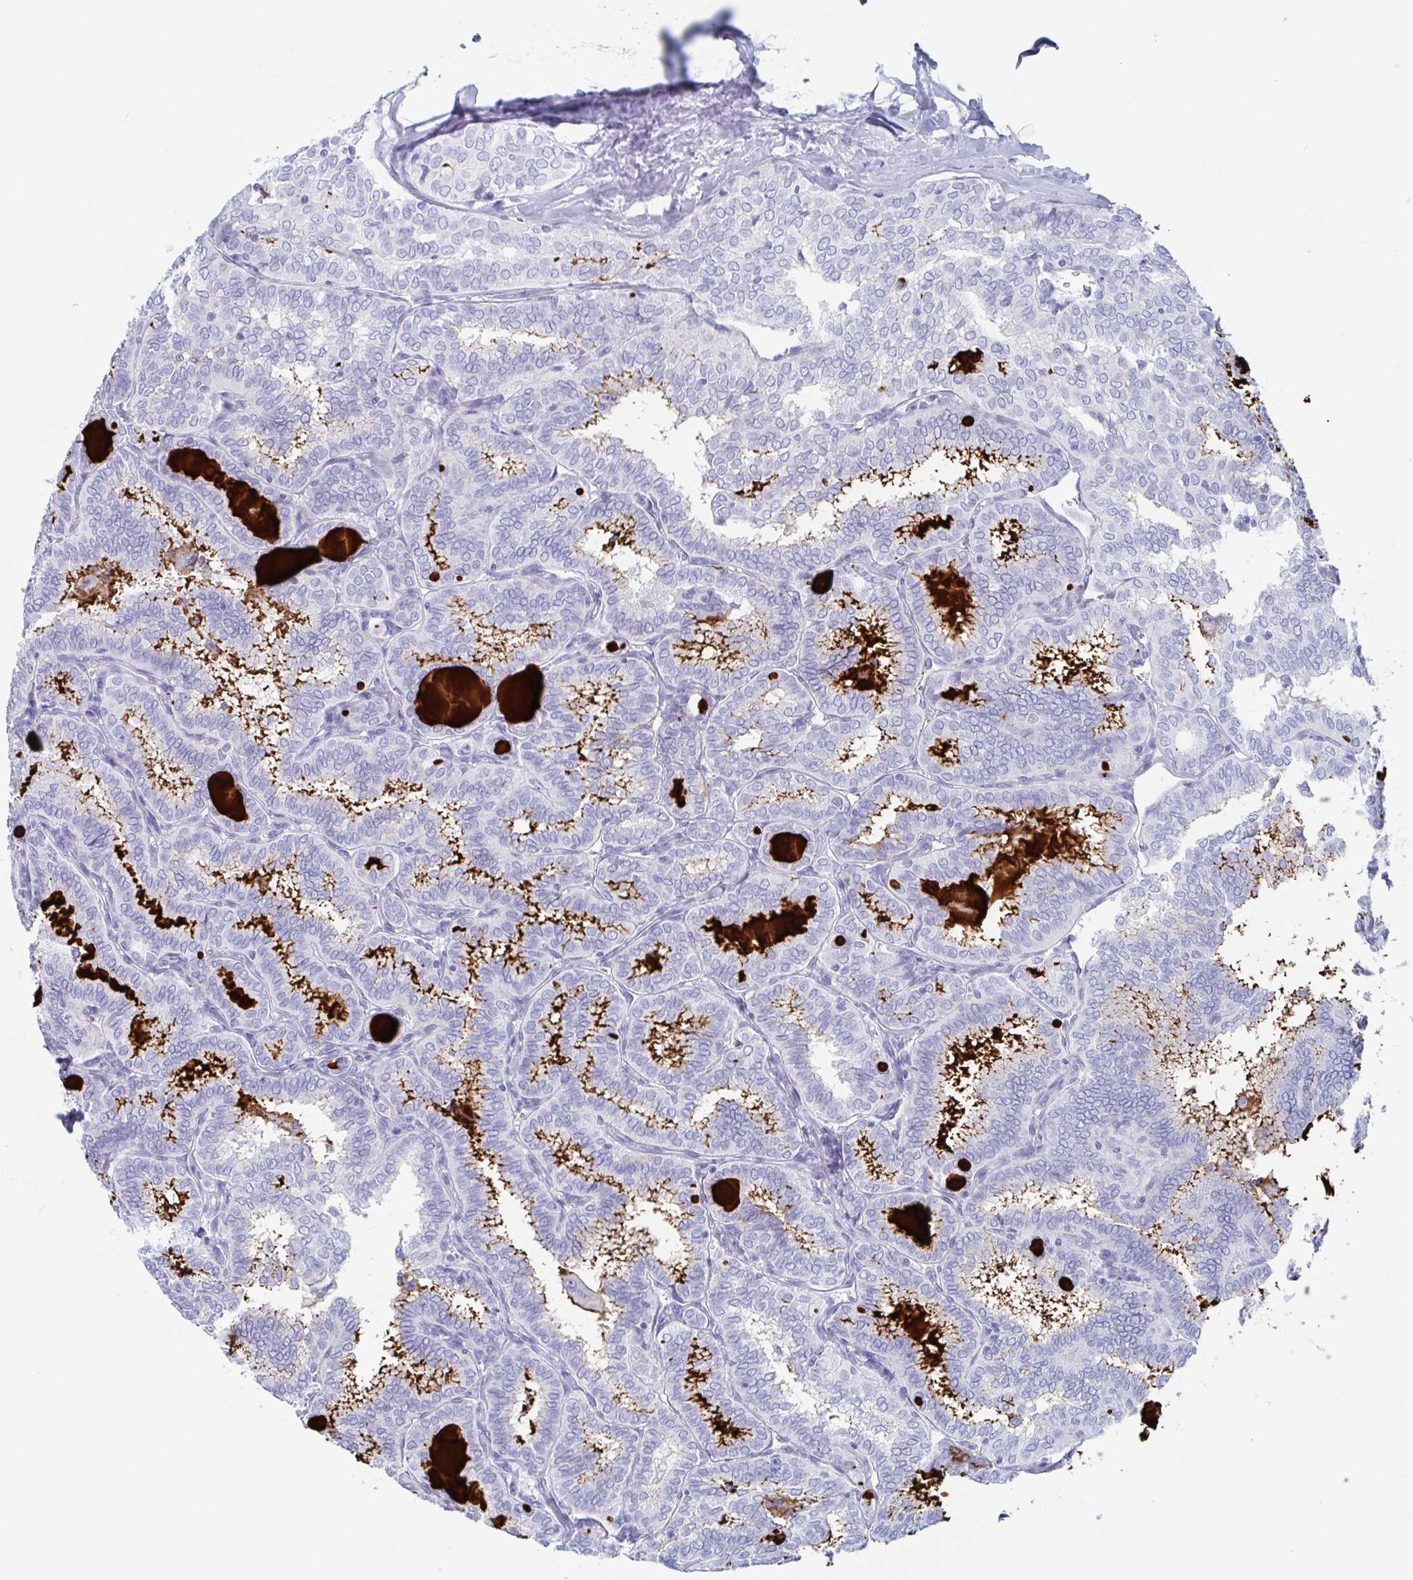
{"staining": {"intensity": "negative", "quantity": "none", "location": "none"}, "tissue": "thyroid cancer", "cell_type": "Tumor cells", "image_type": "cancer", "snomed": [{"axis": "morphology", "description": "Papillary adenocarcinoma, NOS"}, {"axis": "topography", "description": "Thyroid gland"}], "caption": "DAB (3,3'-diaminobenzidine) immunohistochemical staining of human thyroid cancer exhibits no significant staining in tumor cells.", "gene": "ZPBP", "patient": {"sex": "female", "age": 30}}